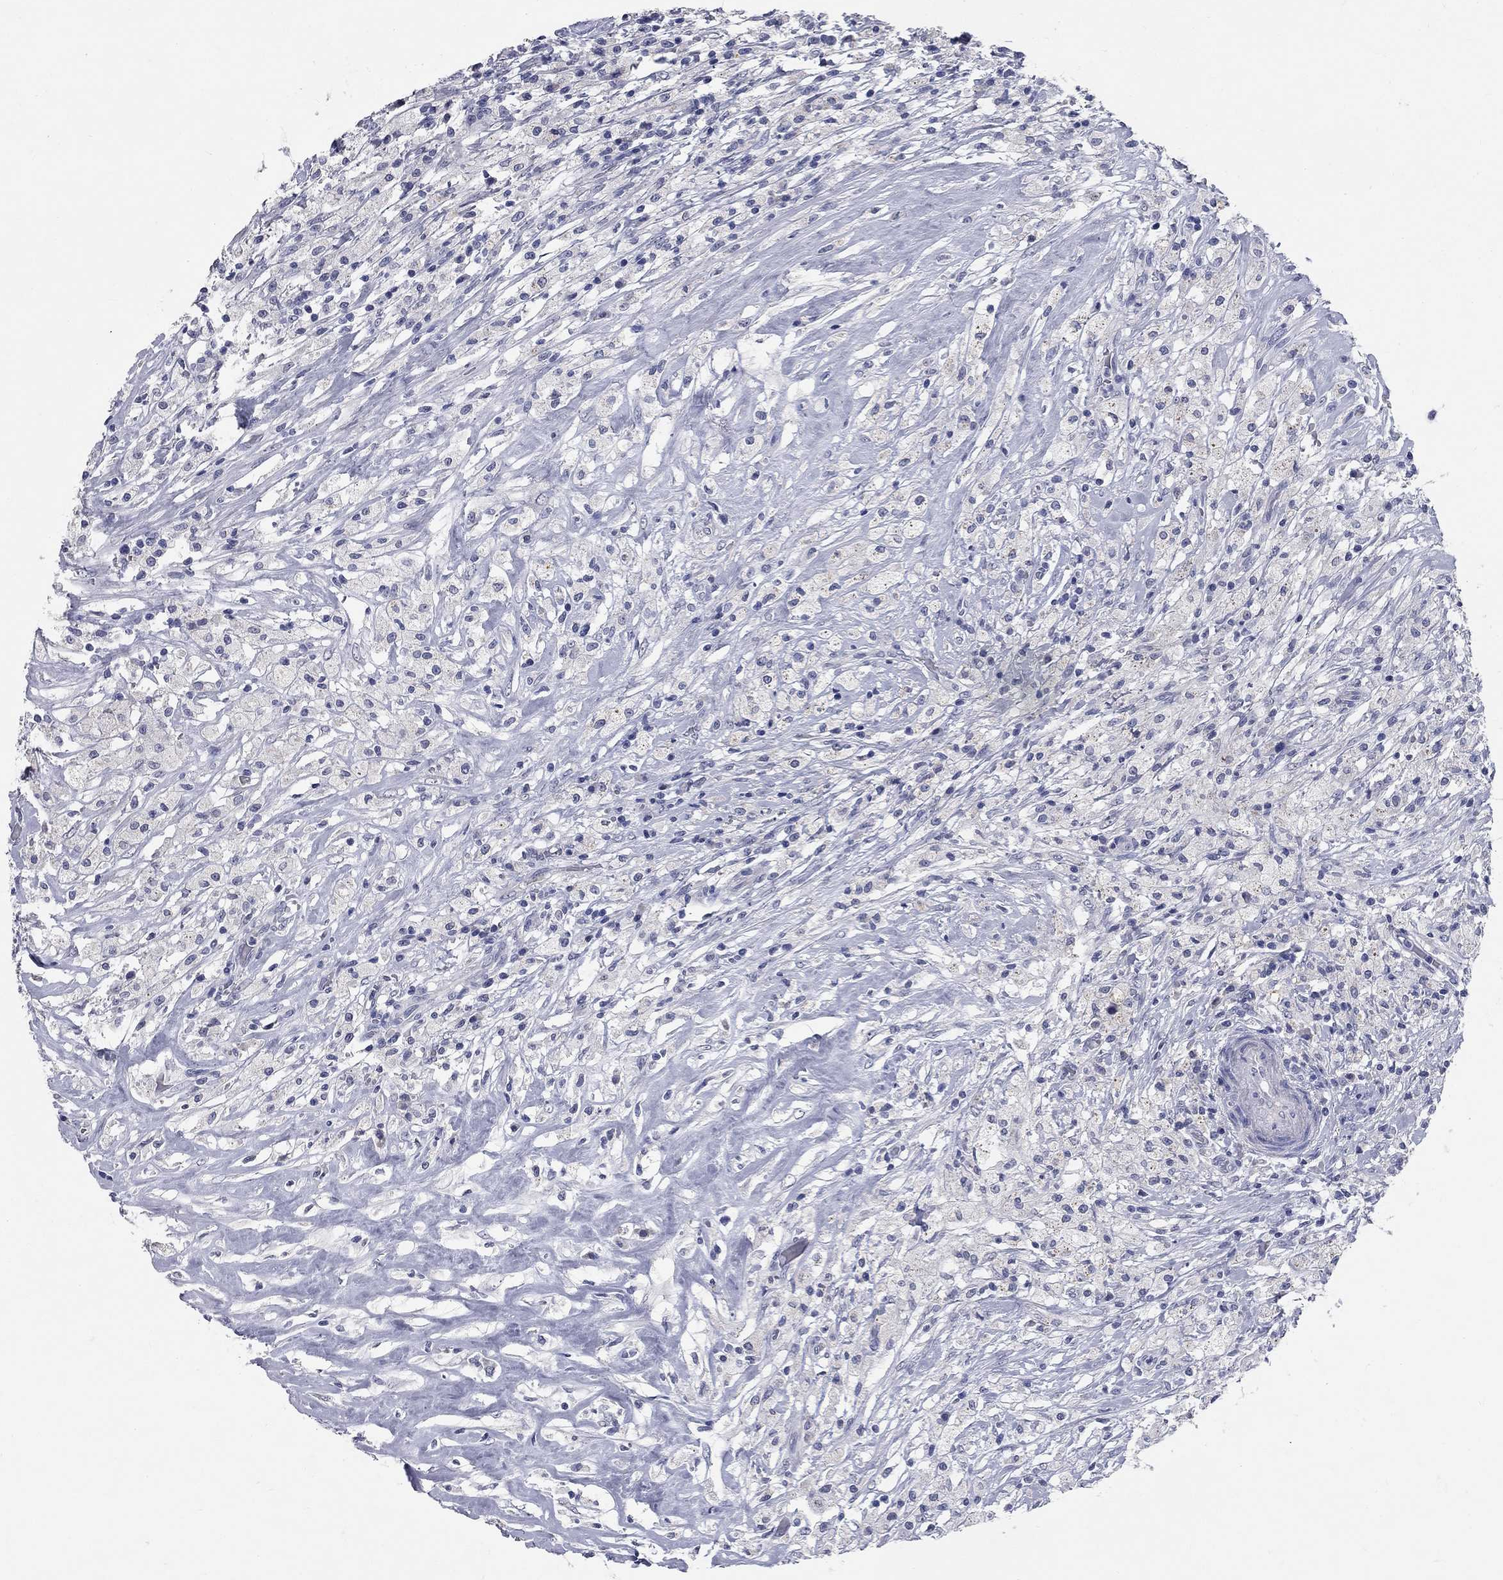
{"staining": {"intensity": "negative", "quantity": "none", "location": "none"}, "tissue": "testis cancer", "cell_type": "Tumor cells", "image_type": "cancer", "snomed": [{"axis": "morphology", "description": "Necrosis, NOS"}, {"axis": "morphology", "description": "Carcinoma, Embryonal, NOS"}, {"axis": "topography", "description": "Testis"}], "caption": "The image exhibits no staining of tumor cells in testis cancer.", "gene": "SYT12", "patient": {"sex": "male", "age": 19}}